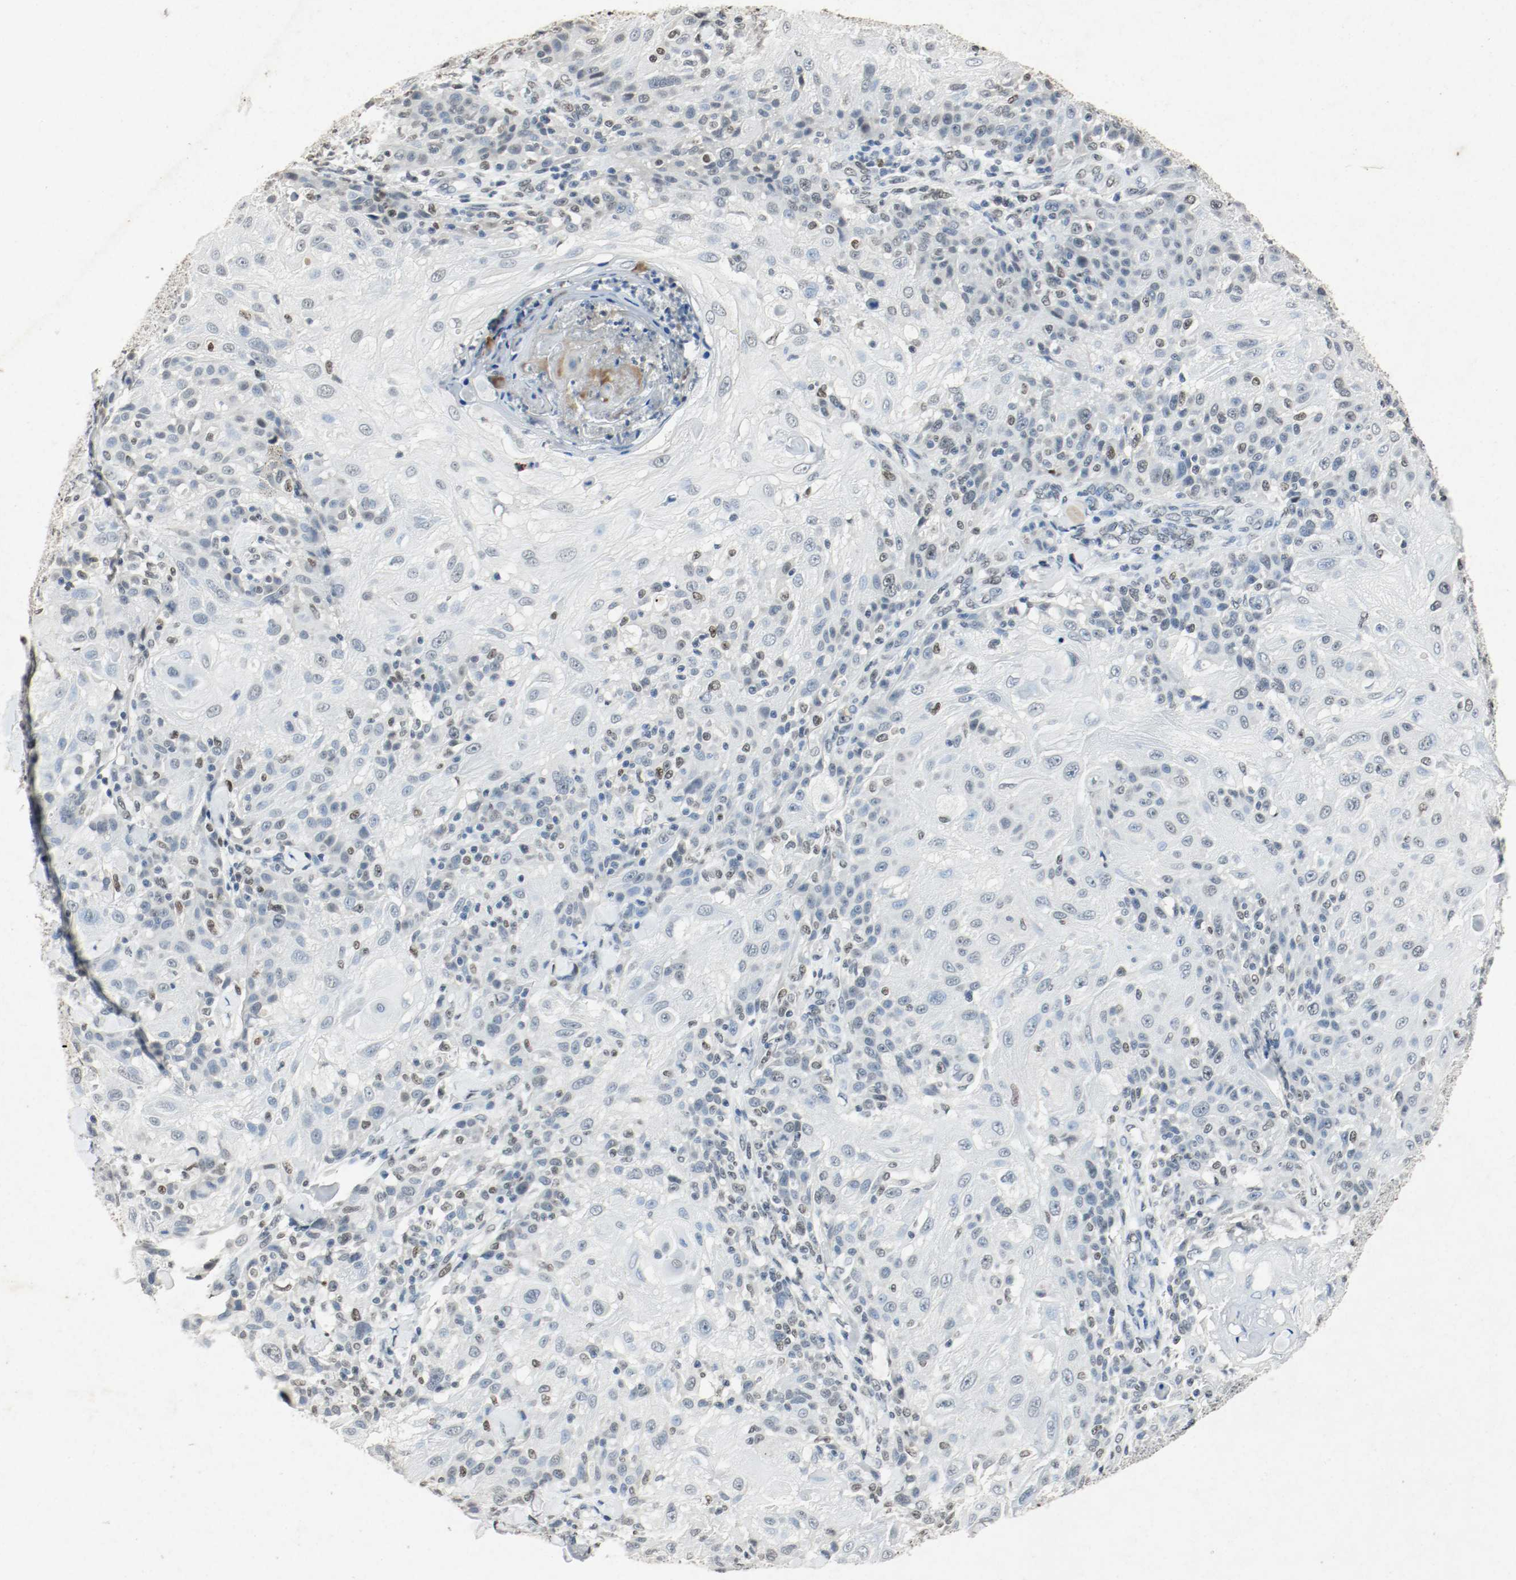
{"staining": {"intensity": "moderate", "quantity": "<25%", "location": "nuclear"}, "tissue": "skin cancer", "cell_type": "Tumor cells", "image_type": "cancer", "snomed": [{"axis": "morphology", "description": "Normal tissue, NOS"}, {"axis": "morphology", "description": "Squamous cell carcinoma, NOS"}, {"axis": "topography", "description": "Skin"}], "caption": "Protein staining of squamous cell carcinoma (skin) tissue displays moderate nuclear staining in approximately <25% of tumor cells.", "gene": "DNMT1", "patient": {"sex": "female", "age": 83}}